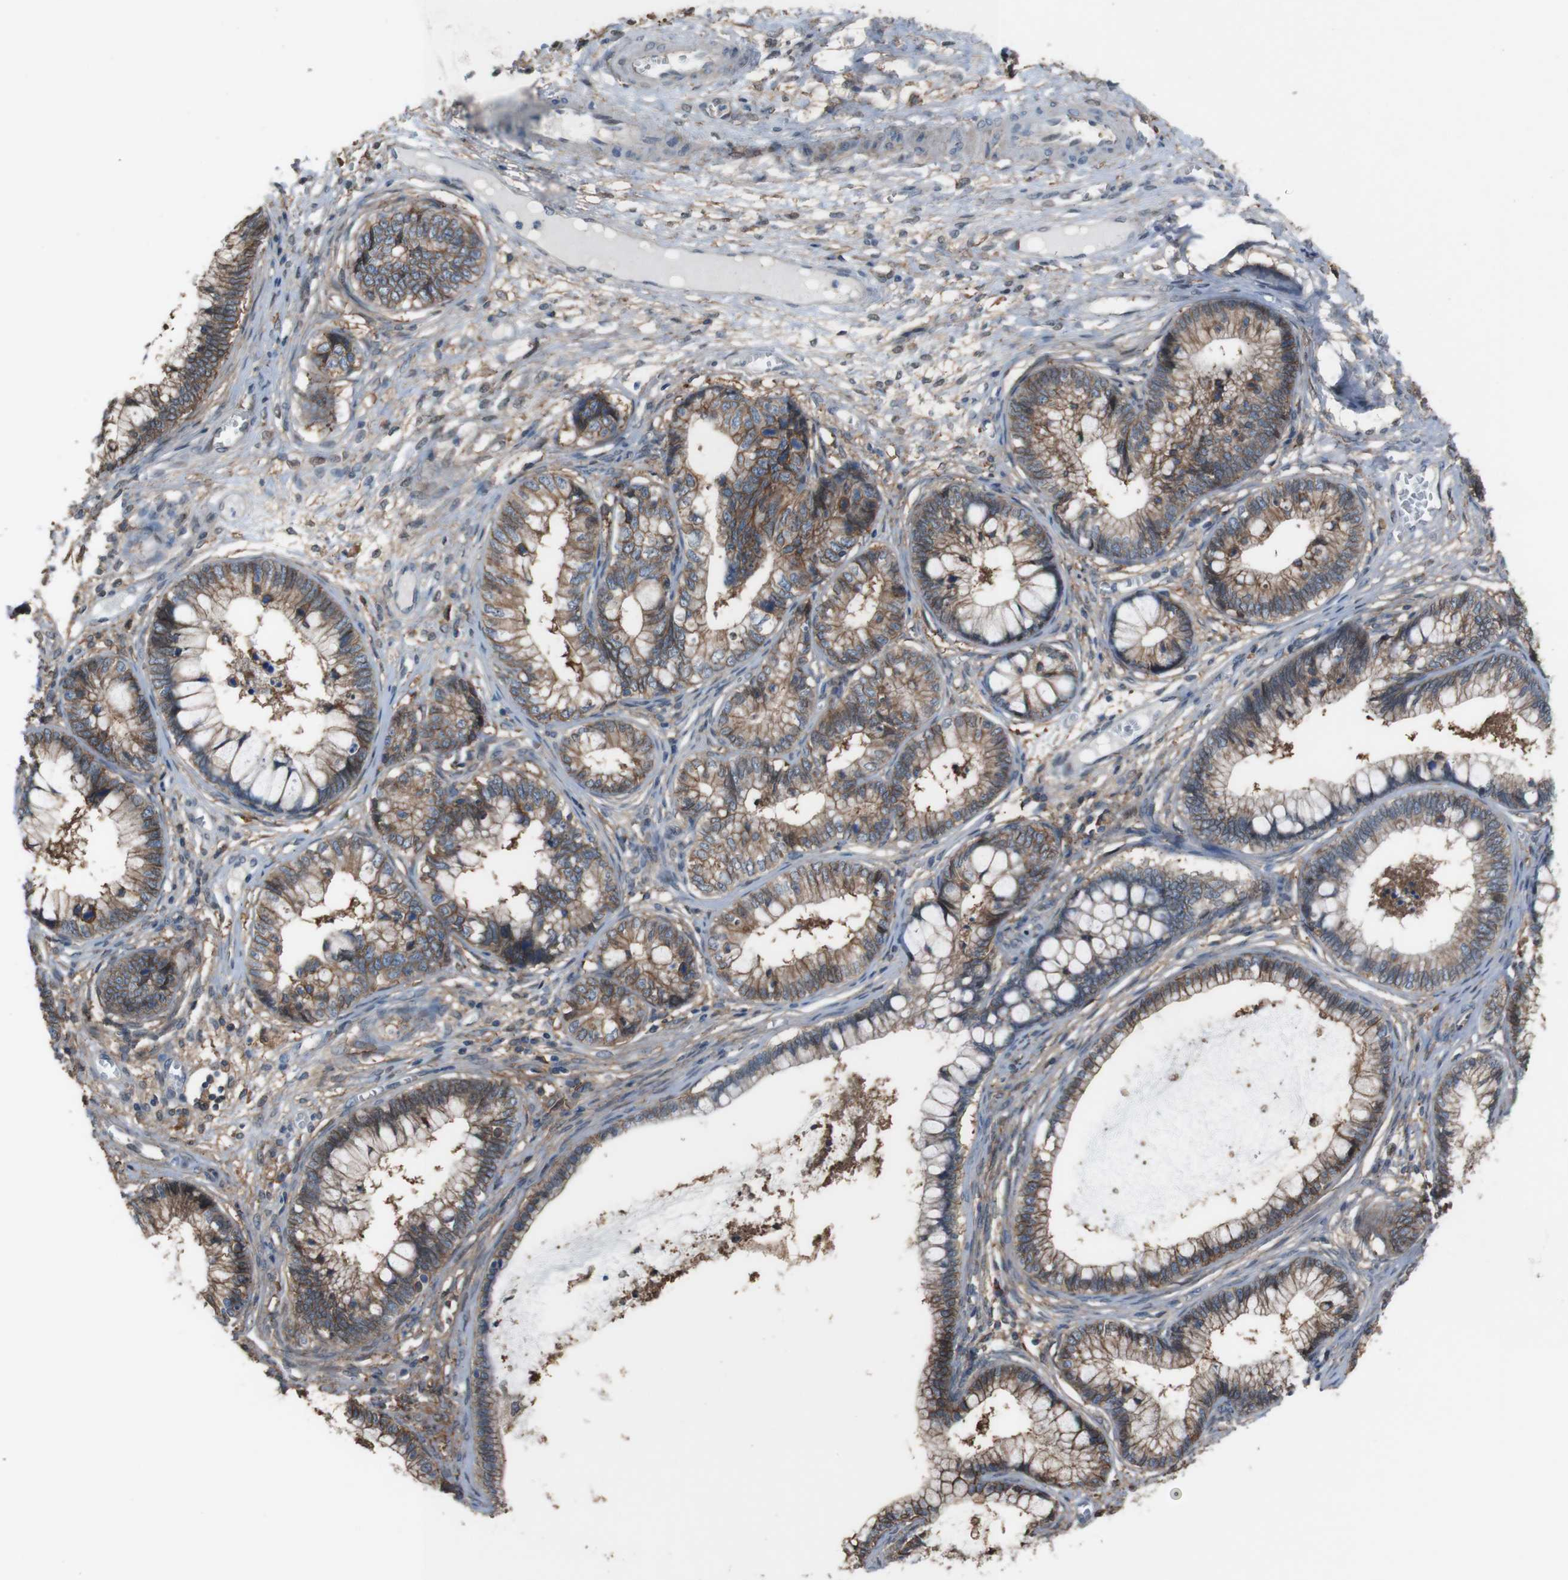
{"staining": {"intensity": "moderate", "quantity": "25%-75%", "location": "cytoplasmic/membranous"}, "tissue": "cervical cancer", "cell_type": "Tumor cells", "image_type": "cancer", "snomed": [{"axis": "morphology", "description": "Adenocarcinoma, NOS"}, {"axis": "topography", "description": "Cervix"}], "caption": "An immunohistochemistry (IHC) micrograph of tumor tissue is shown. Protein staining in brown labels moderate cytoplasmic/membranous positivity in cervical cancer within tumor cells.", "gene": "ATP2B1", "patient": {"sex": "female", "age": 44}}